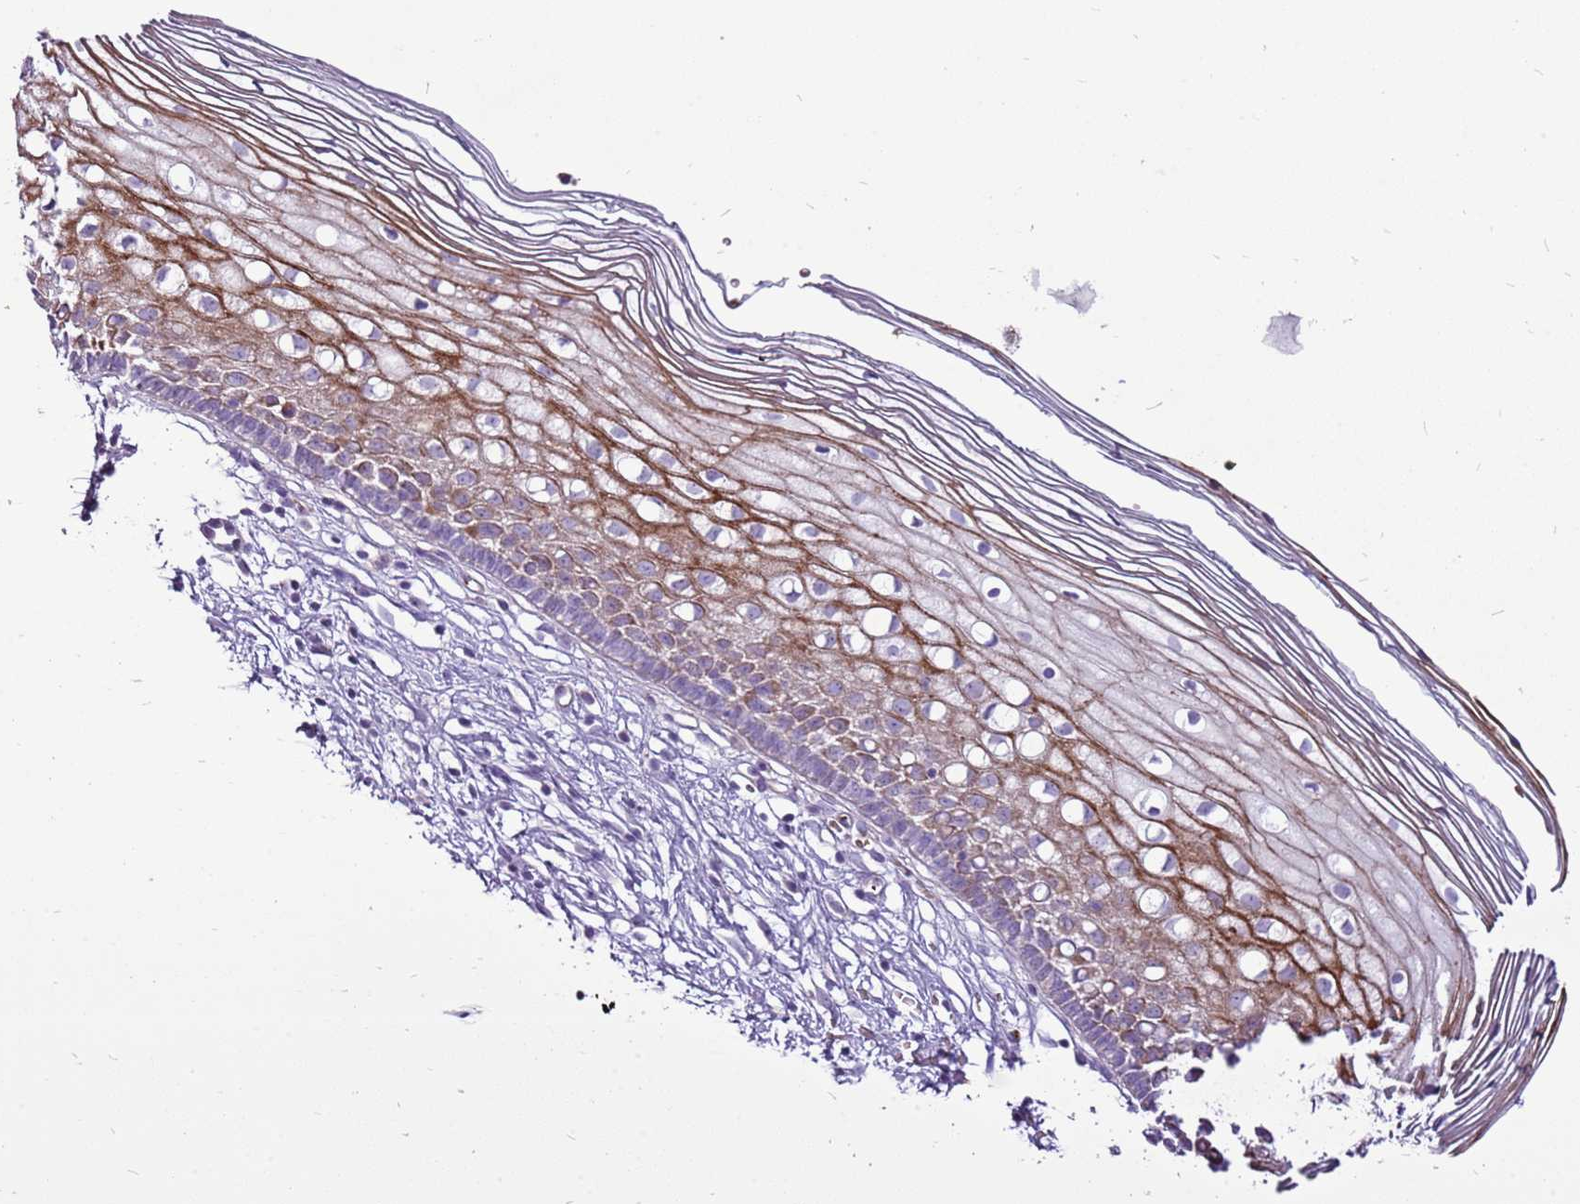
{"staining": {"intensity": "negative", "quantity": "none", "location": "none"}, "tissue": "cervix", "cell_type": "Glandular cells", "image_type": "normal", "snomed": [{"axis": "morphology", "description": "Normal tissue, NOS"}, {"axis": "topography", "description": "Cervix"}], "caption": "Glandular cells show no significant protein expression in benign cervix. (DAB (3,3'-diaminobenzidine) immunohistochemistry visualized using brightfield microscopy, high magnification).", "gene": "CHAC2", "patient": {"sex": "female", "age": 27}}